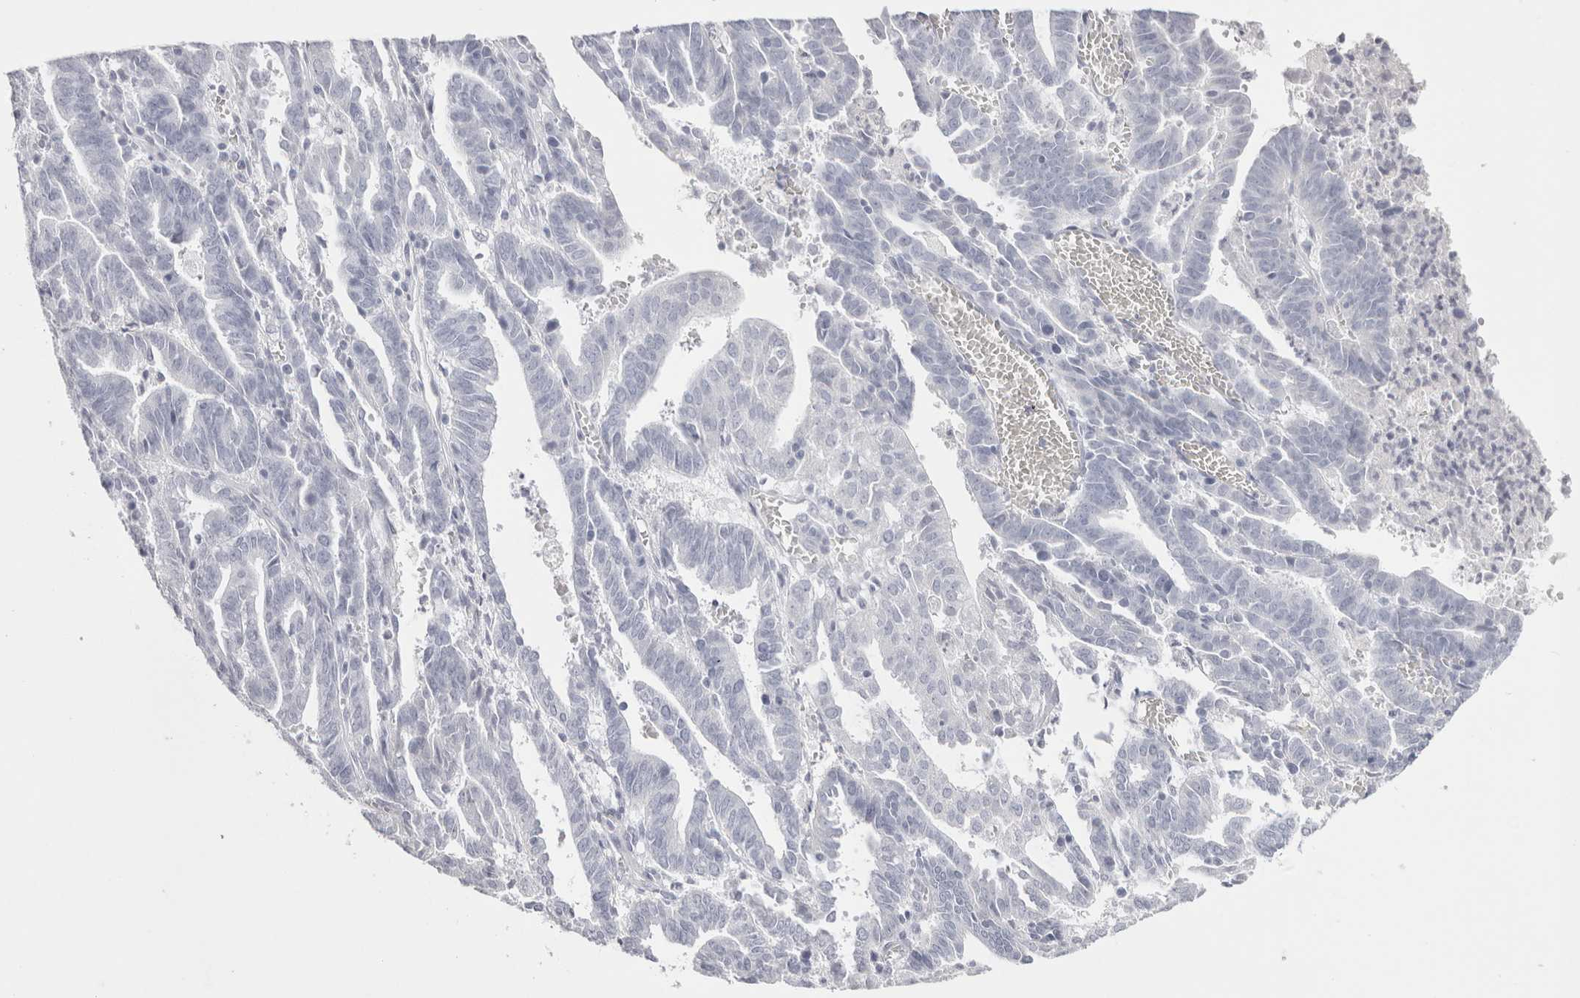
{"staining": {"intensity": "negative", "quantity": "none", "location": "none"}, "tissue": "endometrial cancer", "cell_type": "Tumor cells", "image_type": "cancer", "snomed": [{"axis": "morphology", "description": "Adenocarcinoma, NOS"}, {"axis": "topography", "description": "Uterus"}], "caption": "This is an immunohistochemistry (IHC) micrograph of human endometrial cancer. There is no expression in tumor cells.", "gene": "GARIN1A", "patient": {"sex": "female", "age": 83}}